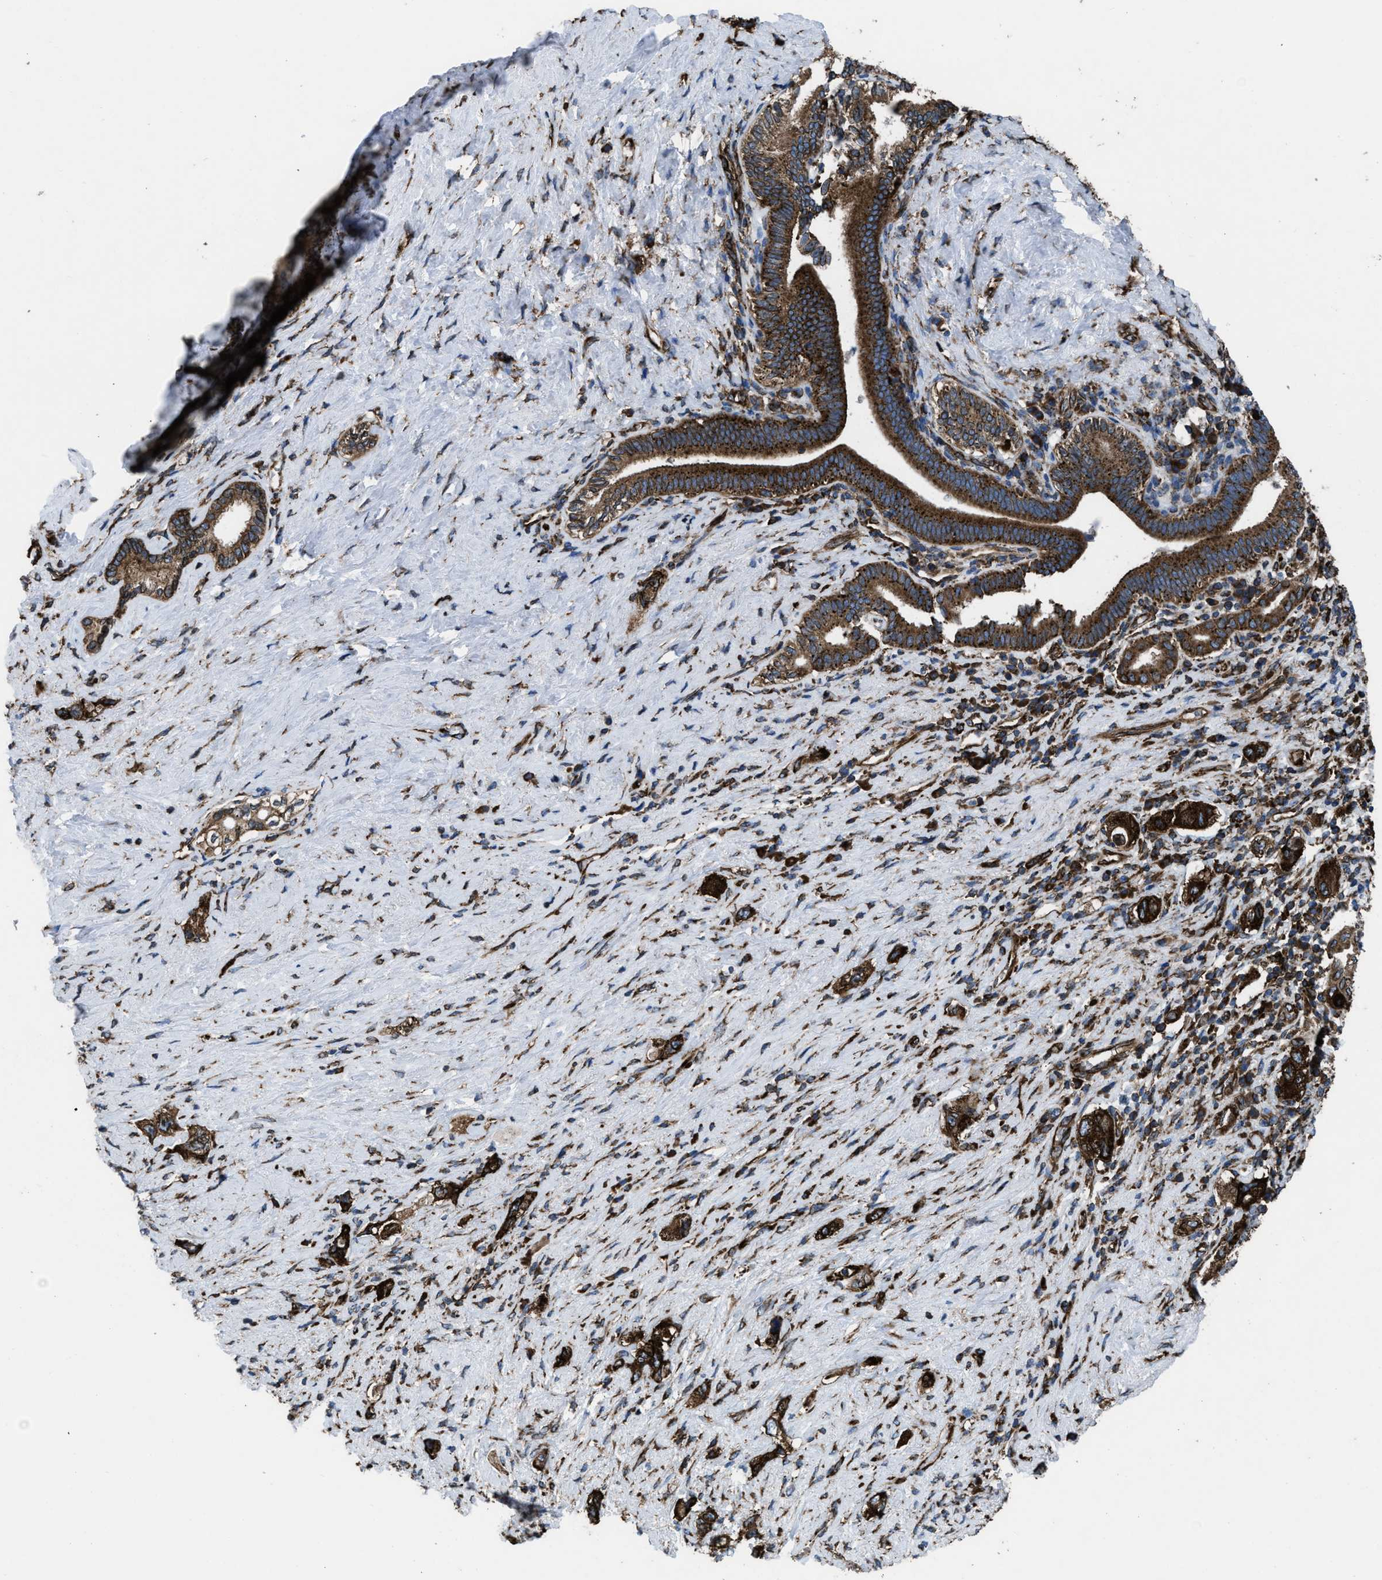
{"staining": {"intensity": "strong", "quantity": ">75%", "location": "cytoplasmic/membranous"}, "tissue": "pancreatic cancer", "cell_type": "Tumor cells", "image_type": "cancer", "snomed": [{"axis": "morphology", "description": "Adenocarcinoma, NOS"}, {"axis": "topography", "description": "Pancreas"}], "caption": "Strong cytoplasmic/membranous positivity is seen in about >75% of tumor cells in pancreatic cancer. (DAB = brown stain, brightfield microscopy at high magnification).", "gene": "CAPRIN1", "patient": {"sex": "female", "age": 73}}